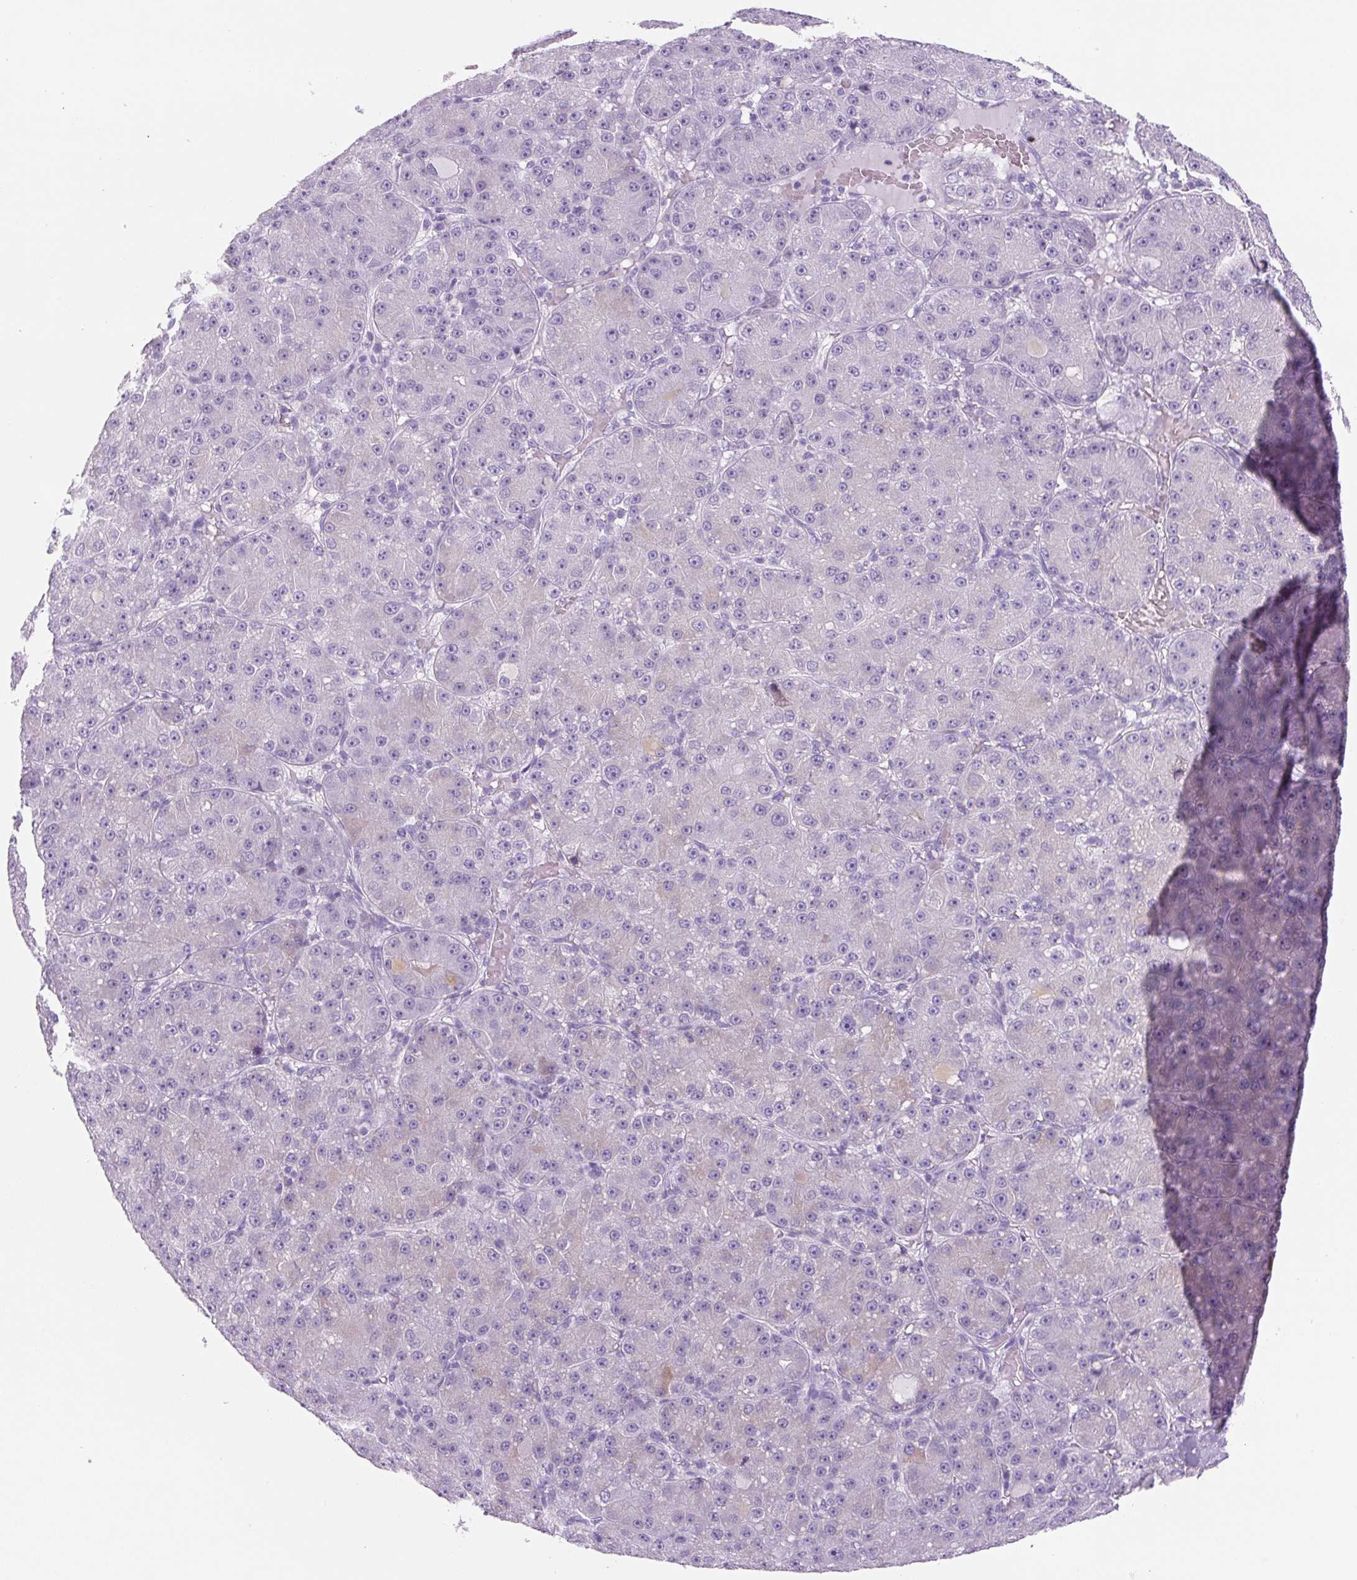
{"staining": {"intensity": "negative", "quantity": "none", "location": "none"}, "tissue": "liver cancer", "cell_type": "Tumor cells", "image_type": "cancer", "snomed": [{"axis": "morphology", "description": "Carcinoma, Hepatocellular, NOS"}, {"axis": "topography", "description": "Liver"}], "caption": "DAB (3,3'-diaminobenzidine) immunohistochemical staining of liver cancer (hepatocellular carcinoma) reveals no significant positivity in tumor cells.", "gene": "YIF1B", "patient": {"sex": "male", "age": 67}}